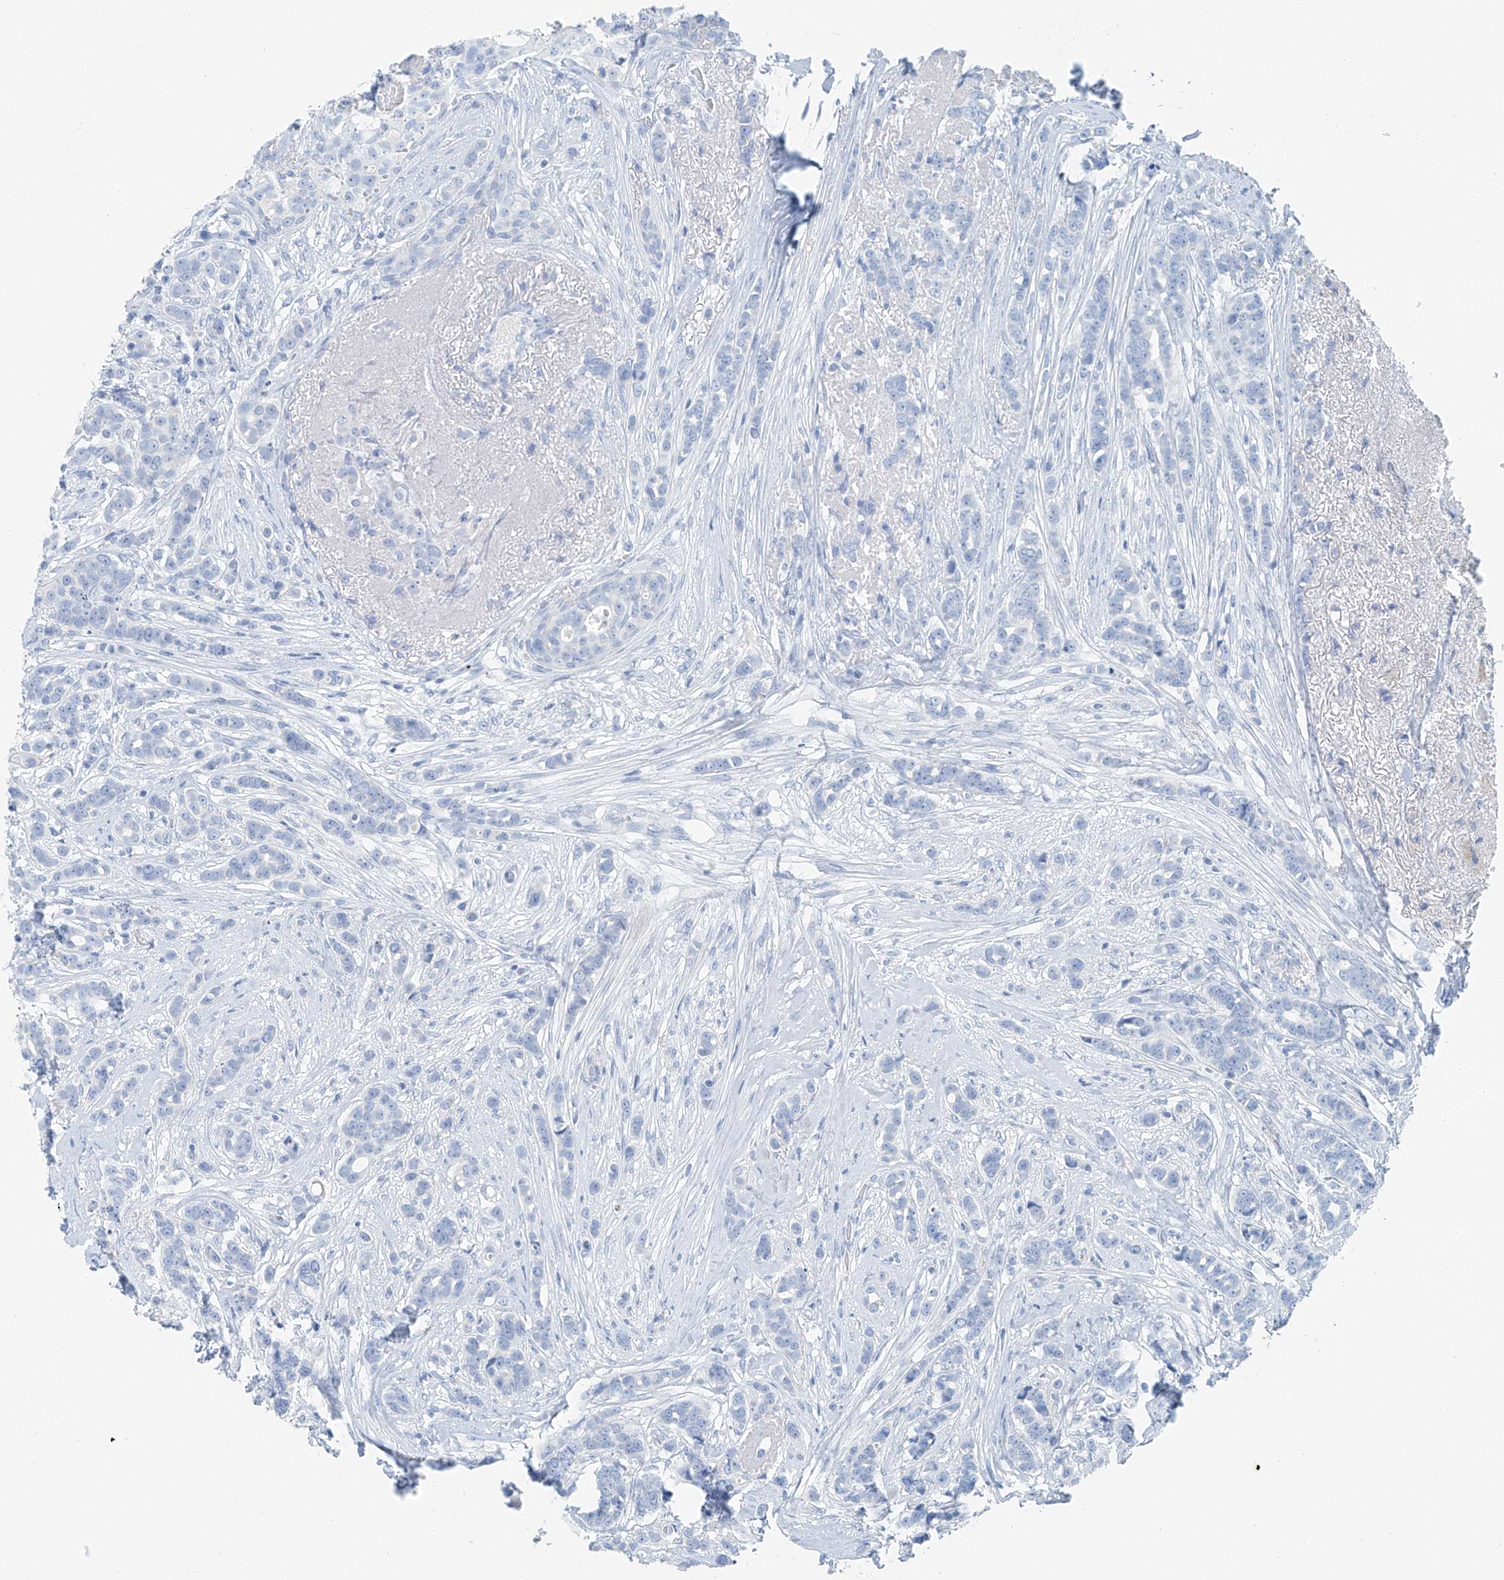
{"staining": {"intensity": "negative", "quantity": "none", "location": "none"}, "tissue": "breast cancer", "cell_type": "Tumor cells", "image_type": "cancer", "snomed": [{"axis": "morphology", "description": "Lobular carcinoma"}, {"axis": "topography", "description": "Breast"}], "caption": "Immunohistochemistry (IHC) photomicrograph of human breast cancer (lobular carcinoma) stained for a protein (brown), which displays no staining in tumor cells.", "gene": "C1orf87", "patient": {"sex": "female", "age": 51}}